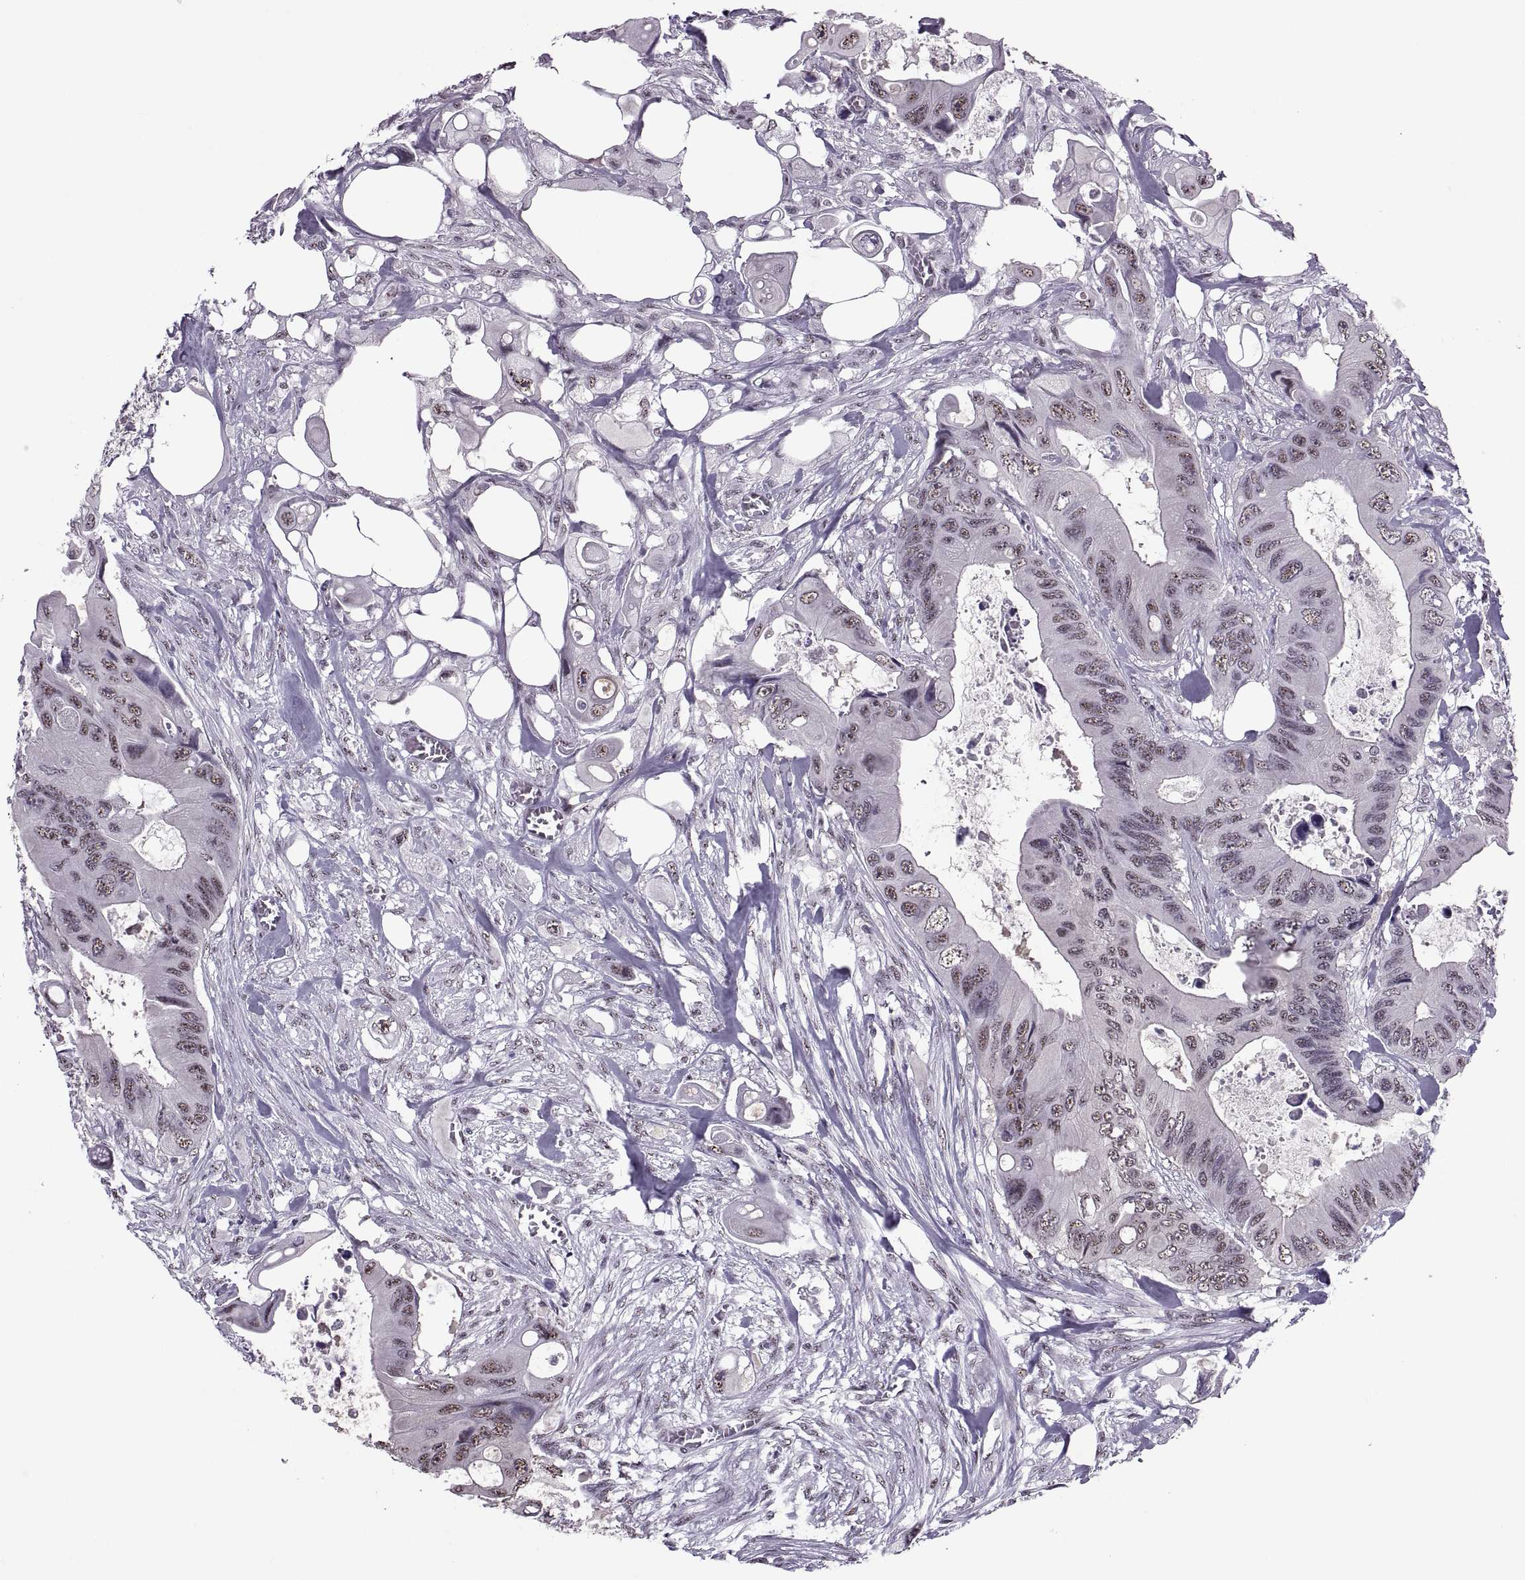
{"staining": {"intensity": "weak", "quantity": "25%-75%", "location": "nuclear"}, "tissue": "colorectal cancer", "cell_type": "Tumor cells", "image_type": "cancer", "snomed": [{"axis": "morphology", "description": "Adenocarcinoma, NOS"}, {"axis": "topography", "description": "Rectum"}], "caption": "Human adenocarcinoma (colorectal) stained for a protein (brown) shows weak nuclear positive staining in about 25%-75% of tumor cells.", "gene": "MAGEA4", "patient": {"sex": "male", "age": 63}}